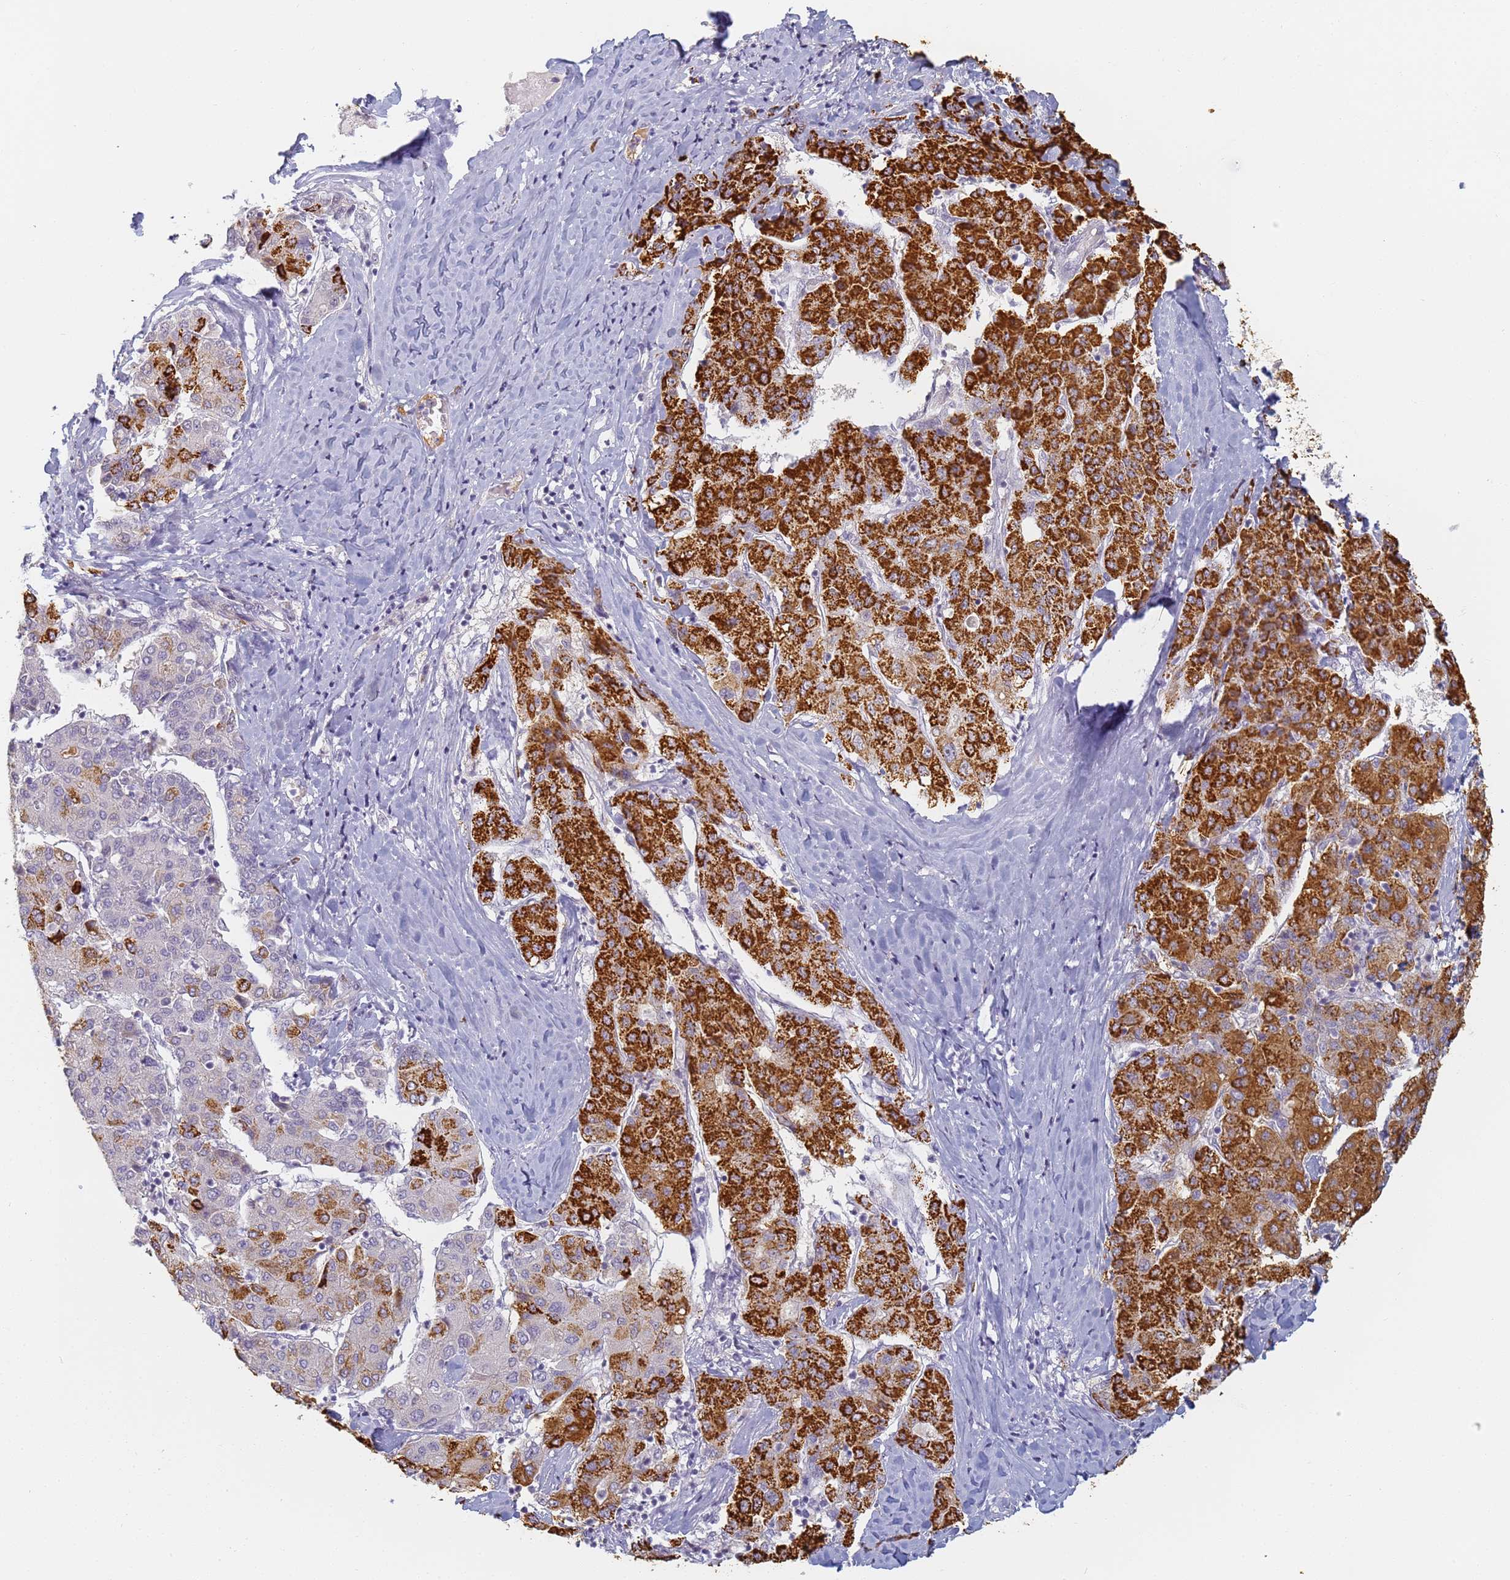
{"staining": {"intensity": "strong", "quantity": ">75%", "location": "cytoplasmic/membranous"}, "tissue": "liver cancer", "cell_type": "Tumor cells", "image_type": "cancer", "snomed": [{"axis": "morphology", "description": "Carcinoma, Hepatocellular, NOS"}, {"axis": "topography", "description": "Liver"}], "caption": "Brown immunohistochemical staining in human liver cancer (hepatocellular carcinoma) demonstrates strong cytoplasmic/membranous positivity in about >75% of tumor cells.", "gene": "SLC38A9", "patient": {"sex": "male", "age": 65}}